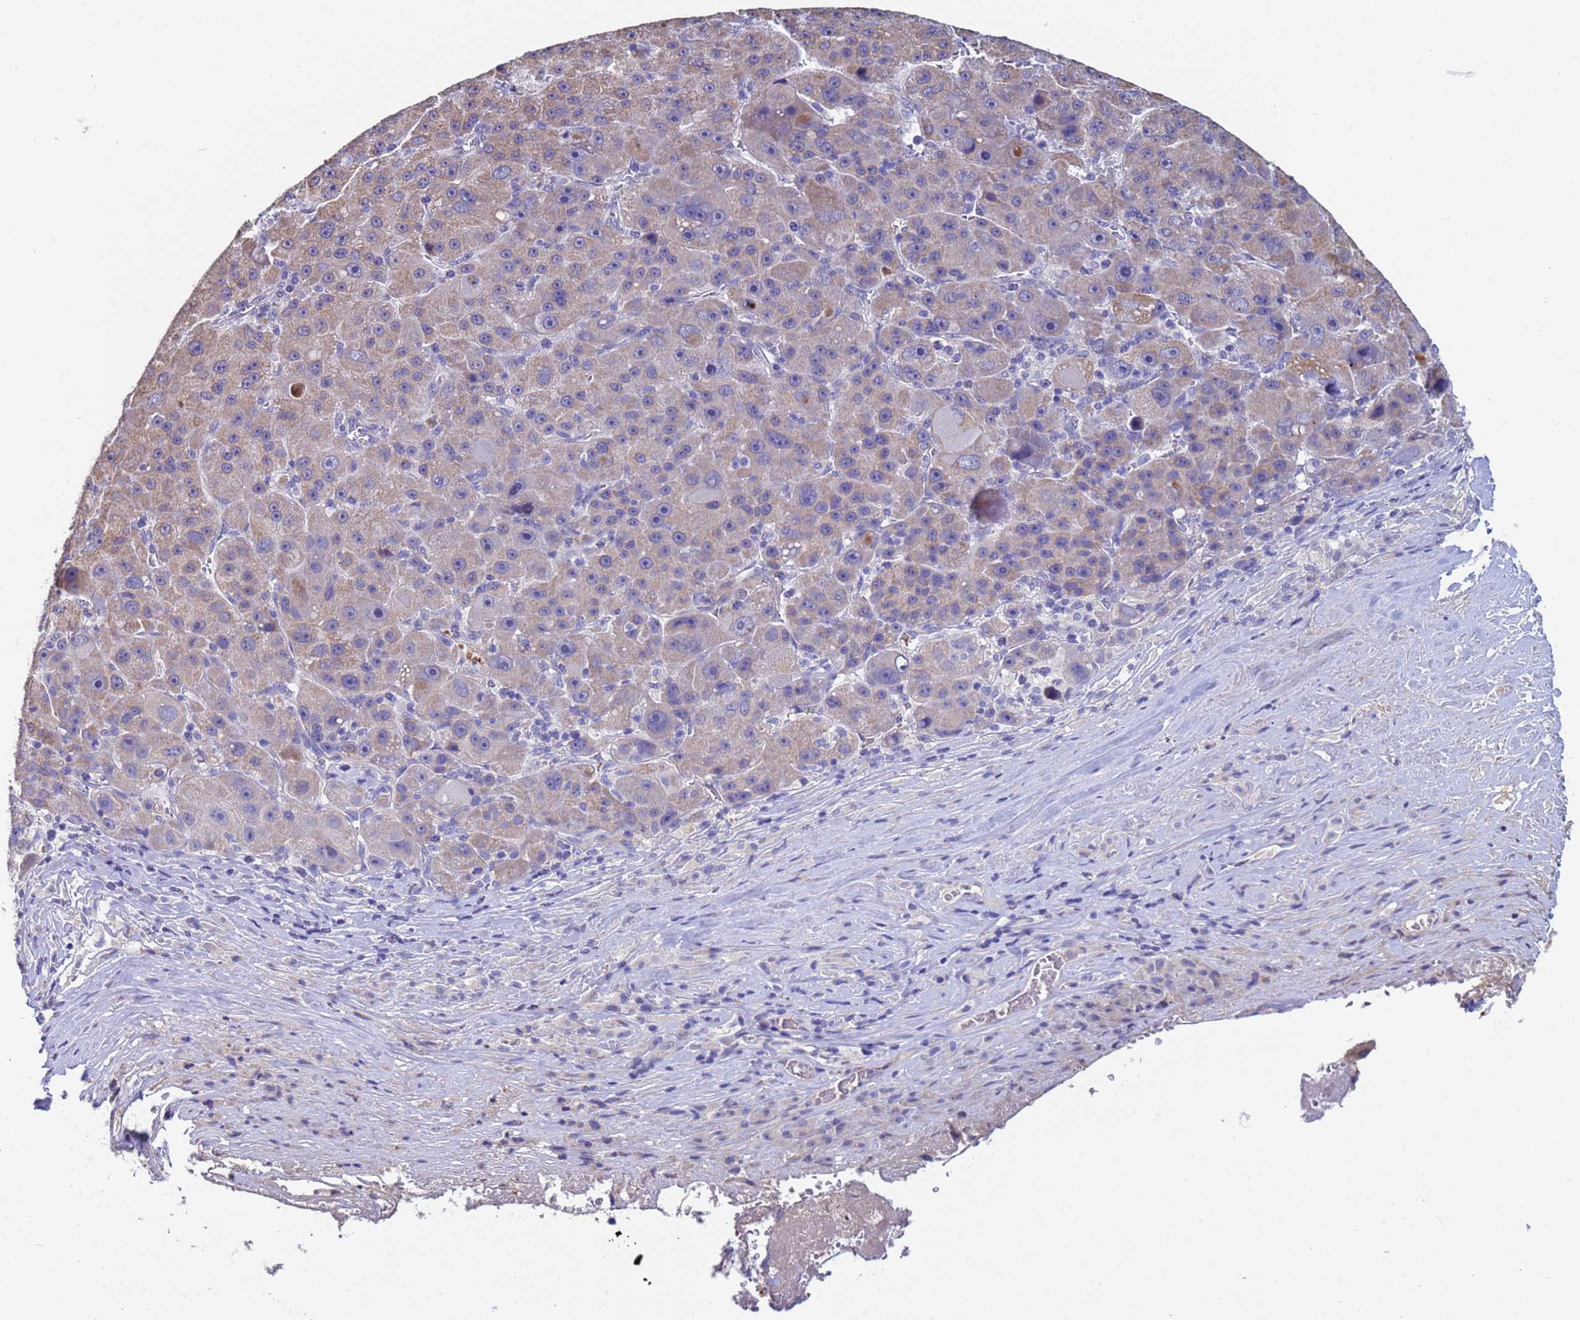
{"staining": {"intensity": "moderate", "quantity": "<25%", "location": "cytoplasmic/membranous"}, "tissue": "liver cancer", "cell_type": "Tumor cells", "image_type": "cancer", "snomed": [{"axis": "morphology", "description": "Carcinoma, Hepatocellular, NOS"}, {"axis": "topography", "description": "Liver"}], "caption": "Tumor cells show moderate cytoplasmic/membranous positivity in about <25% of cells in liver hepatocellular carcinoma.", "gene": "IHO1", "patient": {"sex": "male", "age": 76}}